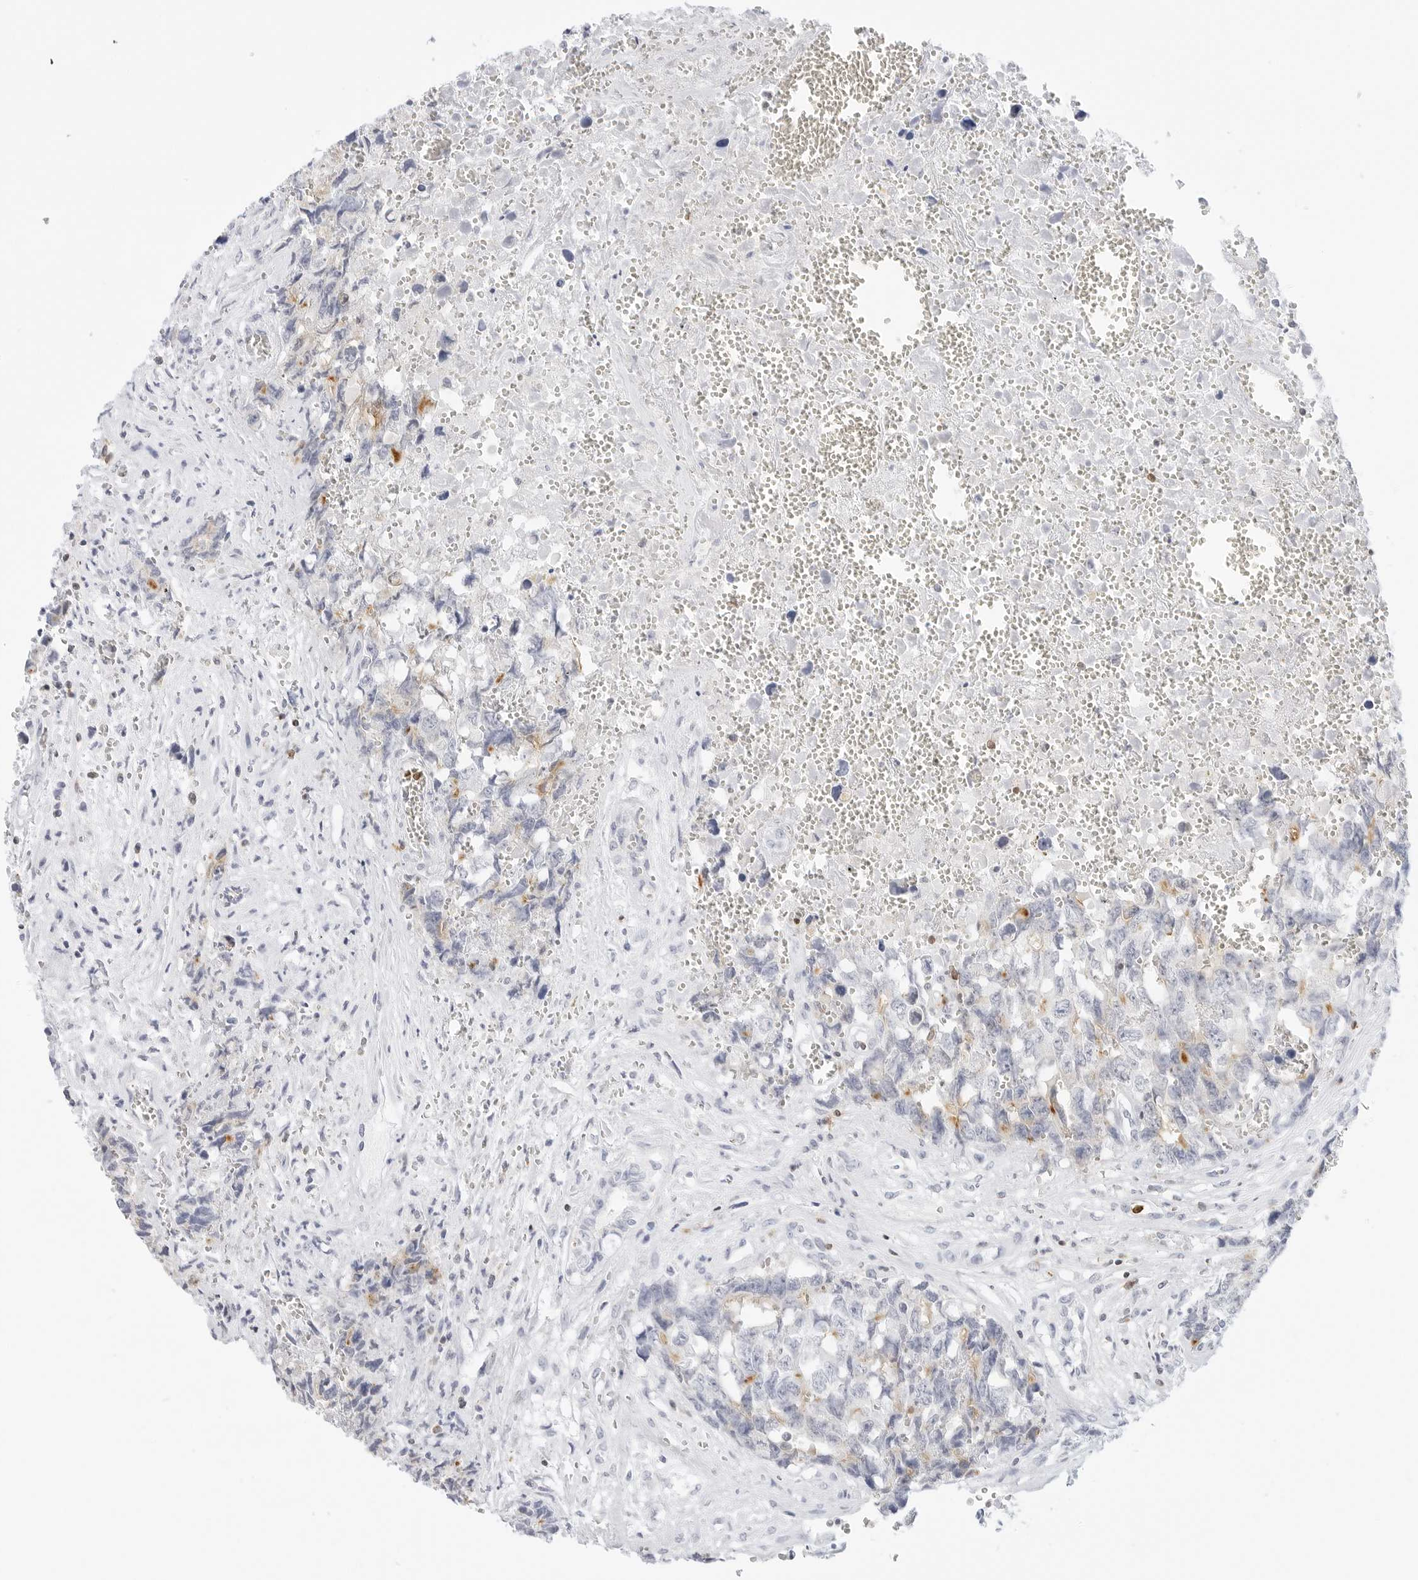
{"staining": {"intensity": "negative", "quantity": "none", "location": "none"}, "tissue": "testis cancer", "cell_type": "Tumor cells", "image_type": "cancer", "snomed": [{"axis": "morphology", "description": "Carcinoma, Embryonal, NOS"}, {"axis": "topography", "description": "Testis"}], "caption": "DAB (3,3'-diaminobenzidine) immunohistochemical staining of embryonal carcinoma (testis) displays no significant expression in tumor cells.", "gene": "SLC9A3R1", "patient": {"sex": "male", "age": 31}}